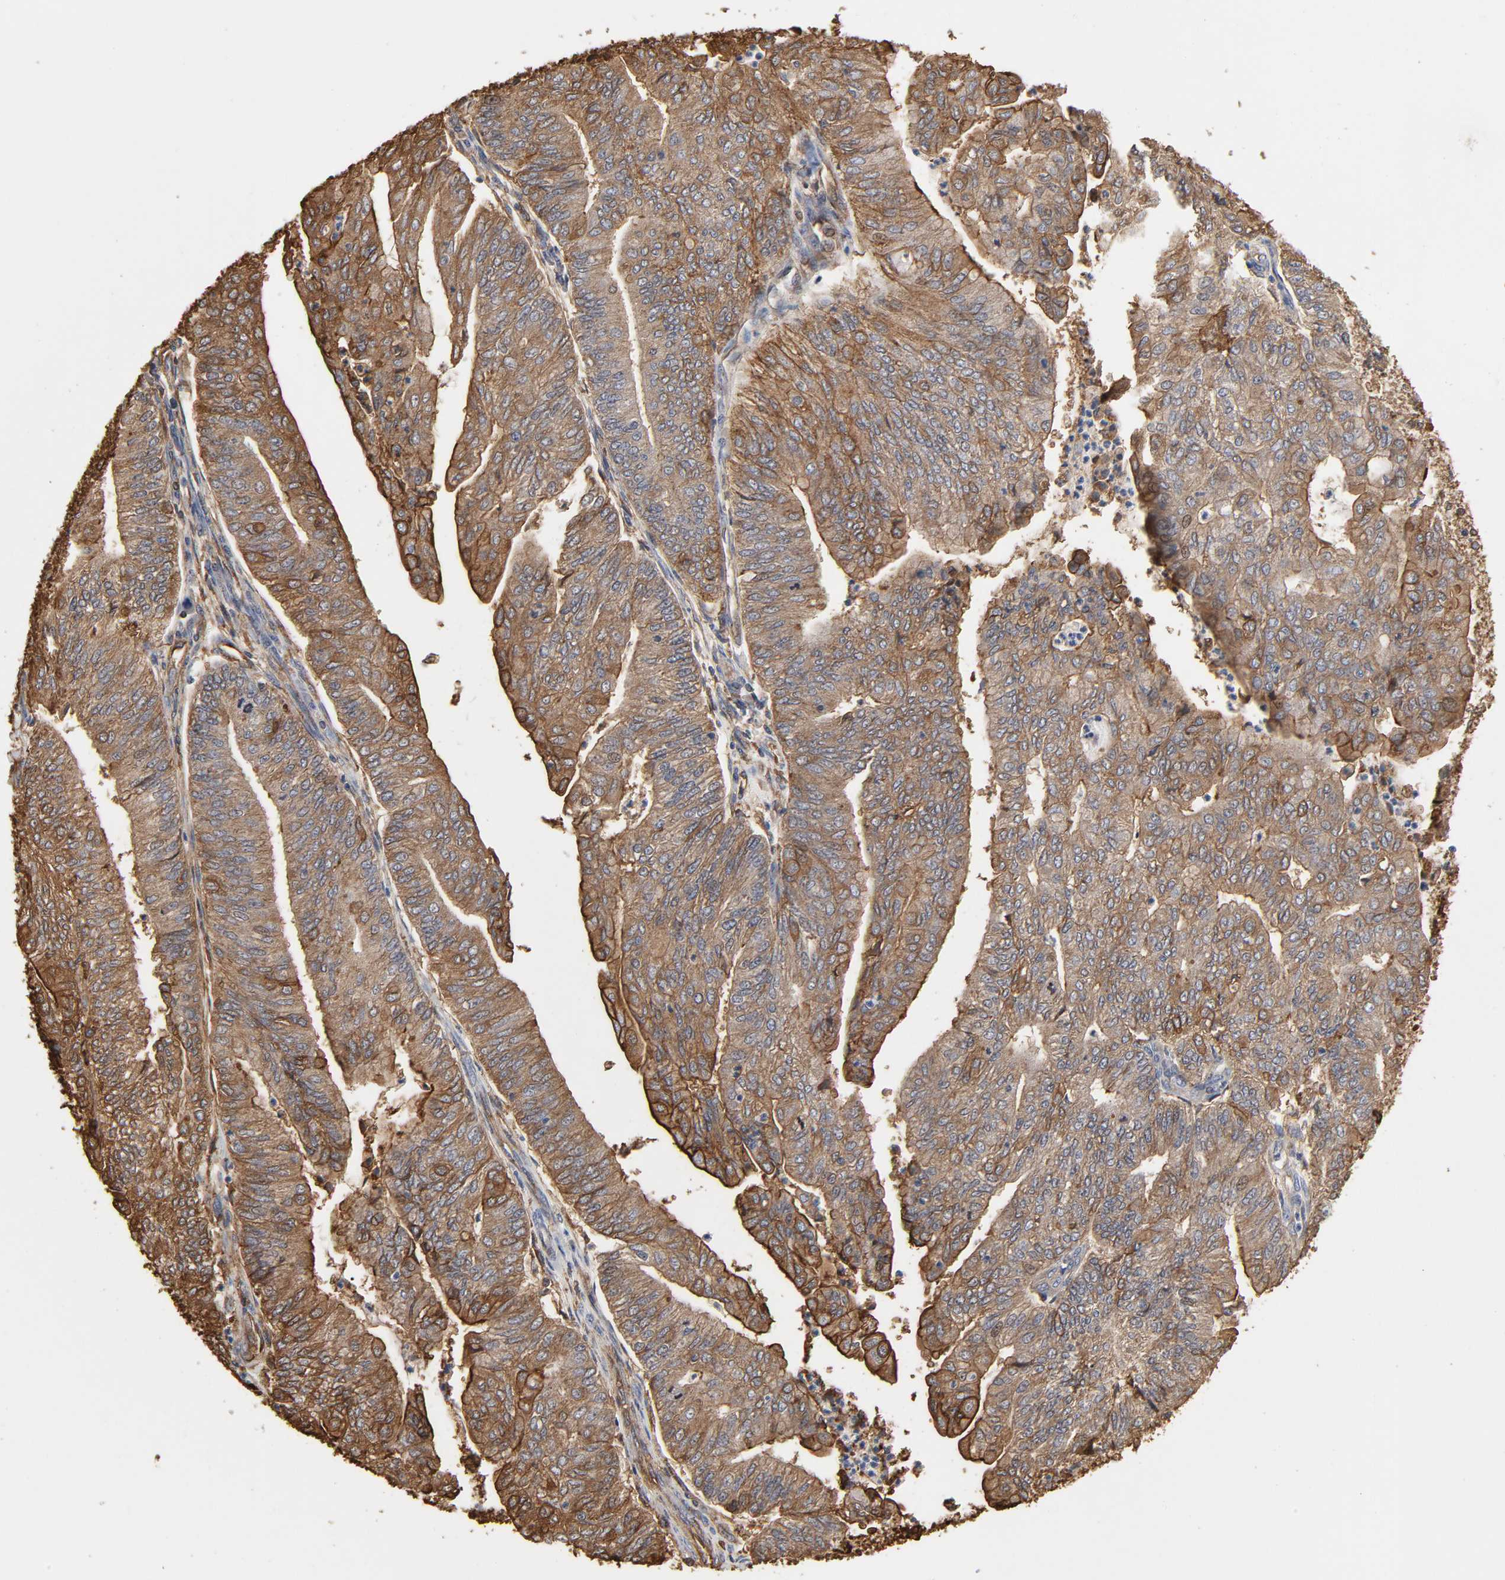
{"staining": {"intensity": "moderate", "quantity": ">75%", "location": "cytoplasmic/membranous"}, "tissue": "endometrial cancer", "cell_type": "Tumor cells", "image_type": "cancer", "snomed": [{"axis": "morphology", "description": "Adenocarcinoma, NOS"}, {"axis": "topography", "description": "Endometrium"}], "caption": "The histopathology image displays a brown stain indicating the presence of a protein in the cytoplasmic/membranous of tumor cells in endometrial adenocarcinoma.", "gene": "ANXA2", "patient": {"sex": "female", "age": 59}}